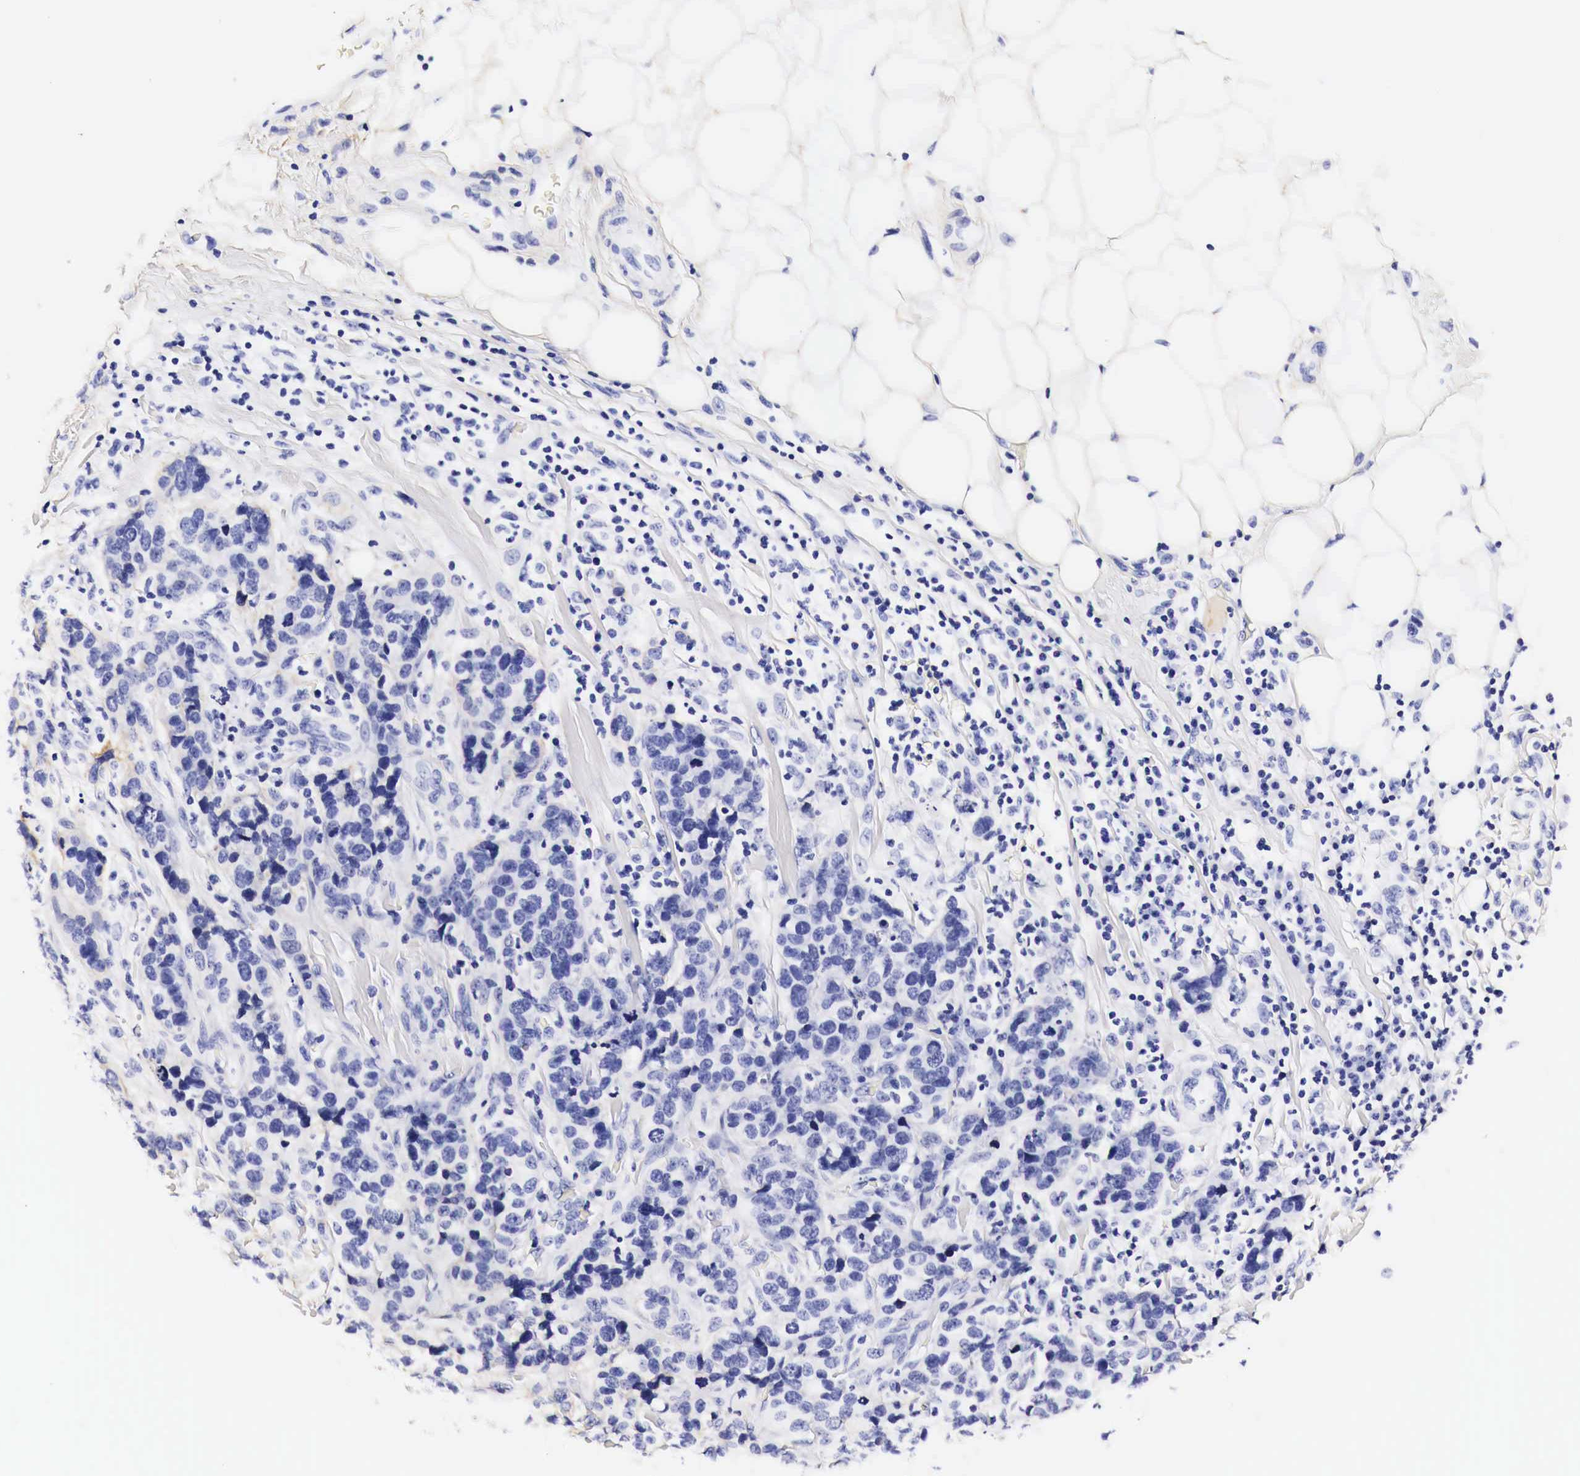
{"staining": {"intensity": "negative", "quantity": "none", "location": "none"}, "tissue": "breast cancer", "cell_type": "Tumor cells", "image_type": "cancer", "snomed": [{"axis": "morphology", "description": "Duct carcinoma"}, {"axis": "topography", "description": "Breast"}], "caption": "This is a histopathology image of immunohistochemistry staining of breast cancer (invasive ductal carcinoma), which shows no staining in tumor cells.", "gene": "EGFR", "patient": {"sex": "female", "age": 91}}